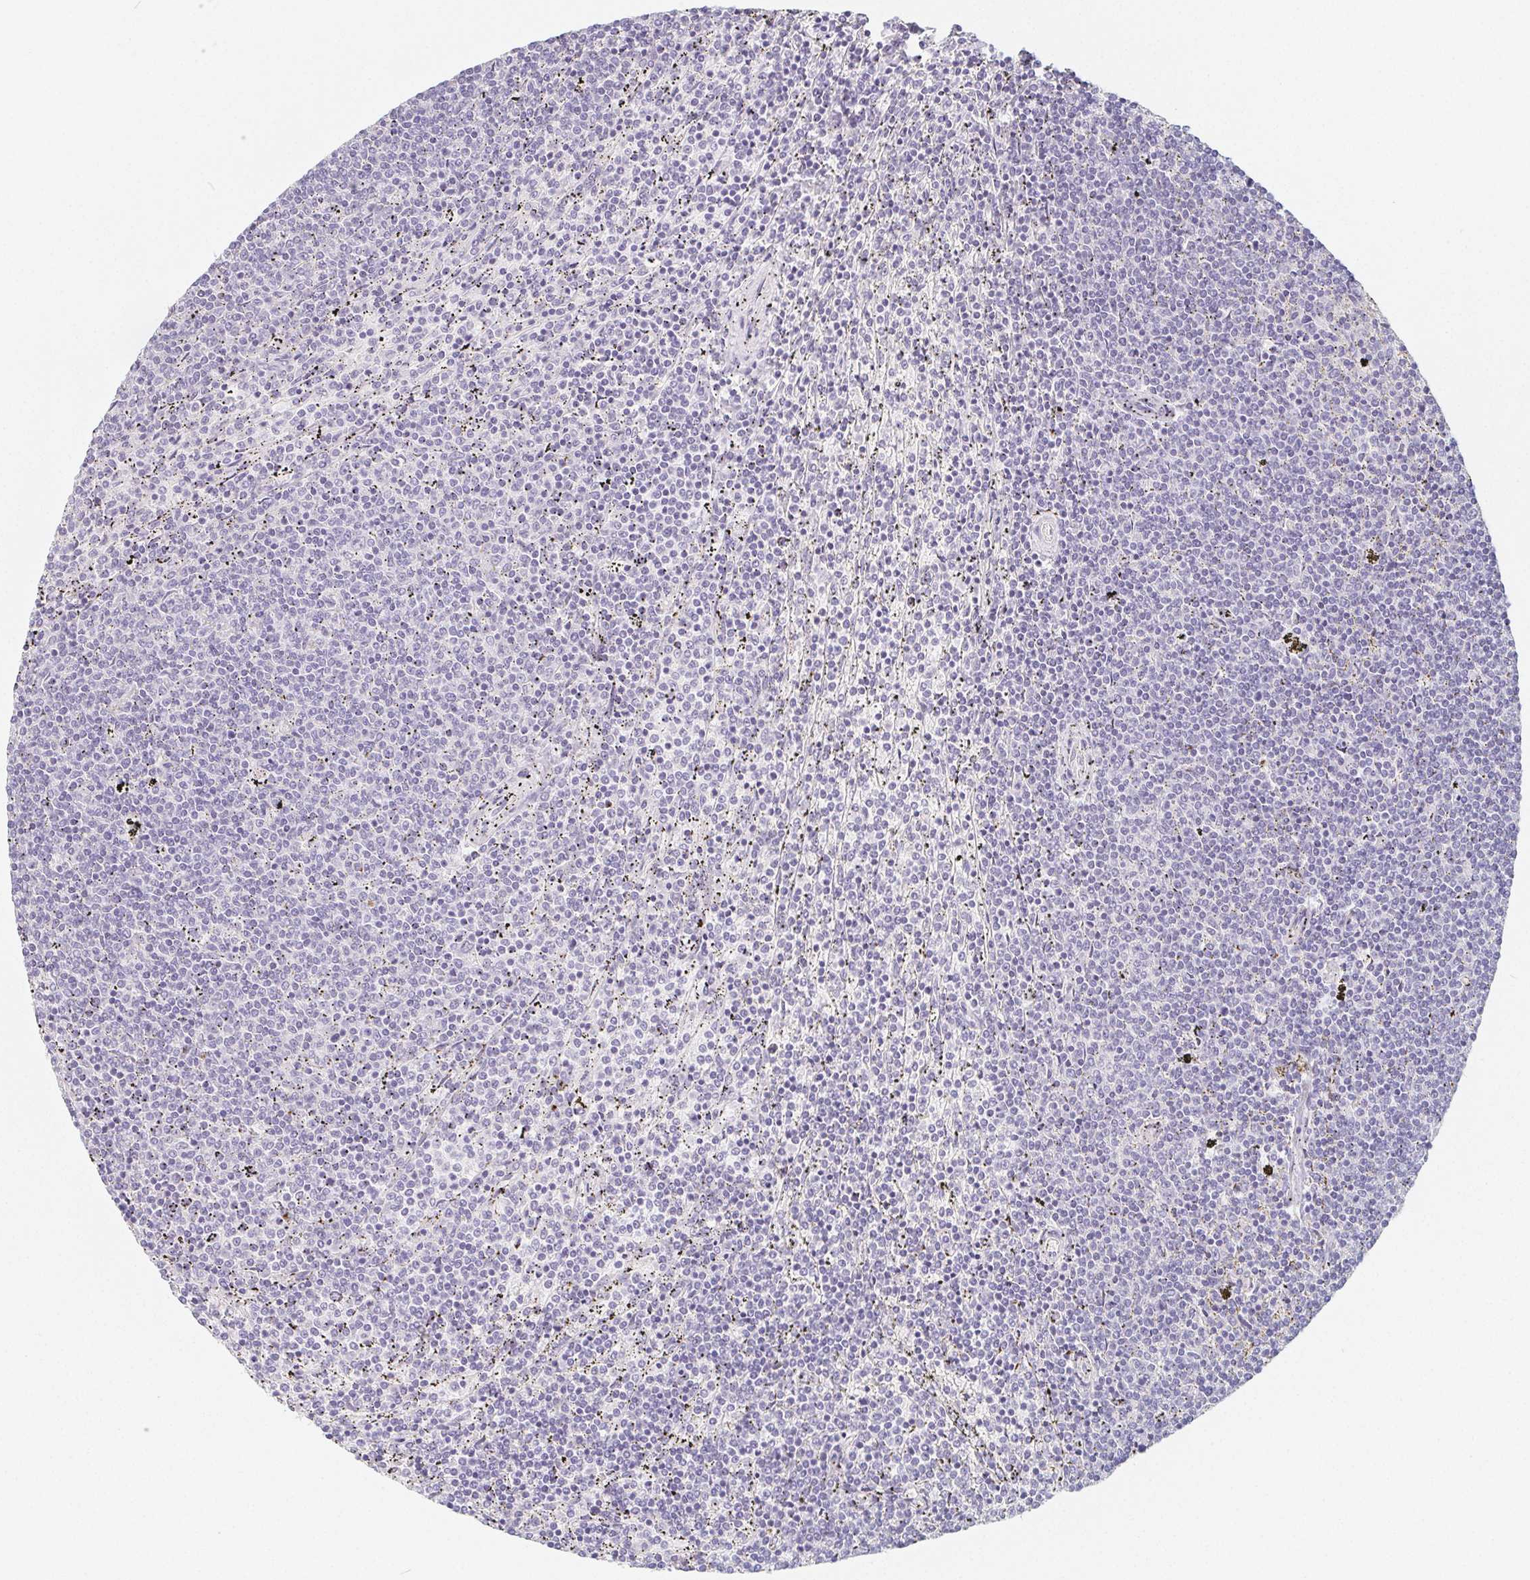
{"staining": {"intensity": "negative", "quantity": "none", "location": "none"}, "tissue": "lymphoma", "cell_type": "Tumor cells", "image_type": "cancer", "snomed": [{"axis": "morphology", "description": "Malignant lymphoma, non-Hodgkin's type, Low grade"}, {"axis": "topography", "description": "Spleen"}], "caption": "Malignant lymphoma, non-Hodgkin's type (low-grade) stained for a protein using immunohistochemistry (IHC) demonstrates no expression tumor cells.", "gene": "GLIPR1L1", "patient": {"sex": "female", "age": 50}}